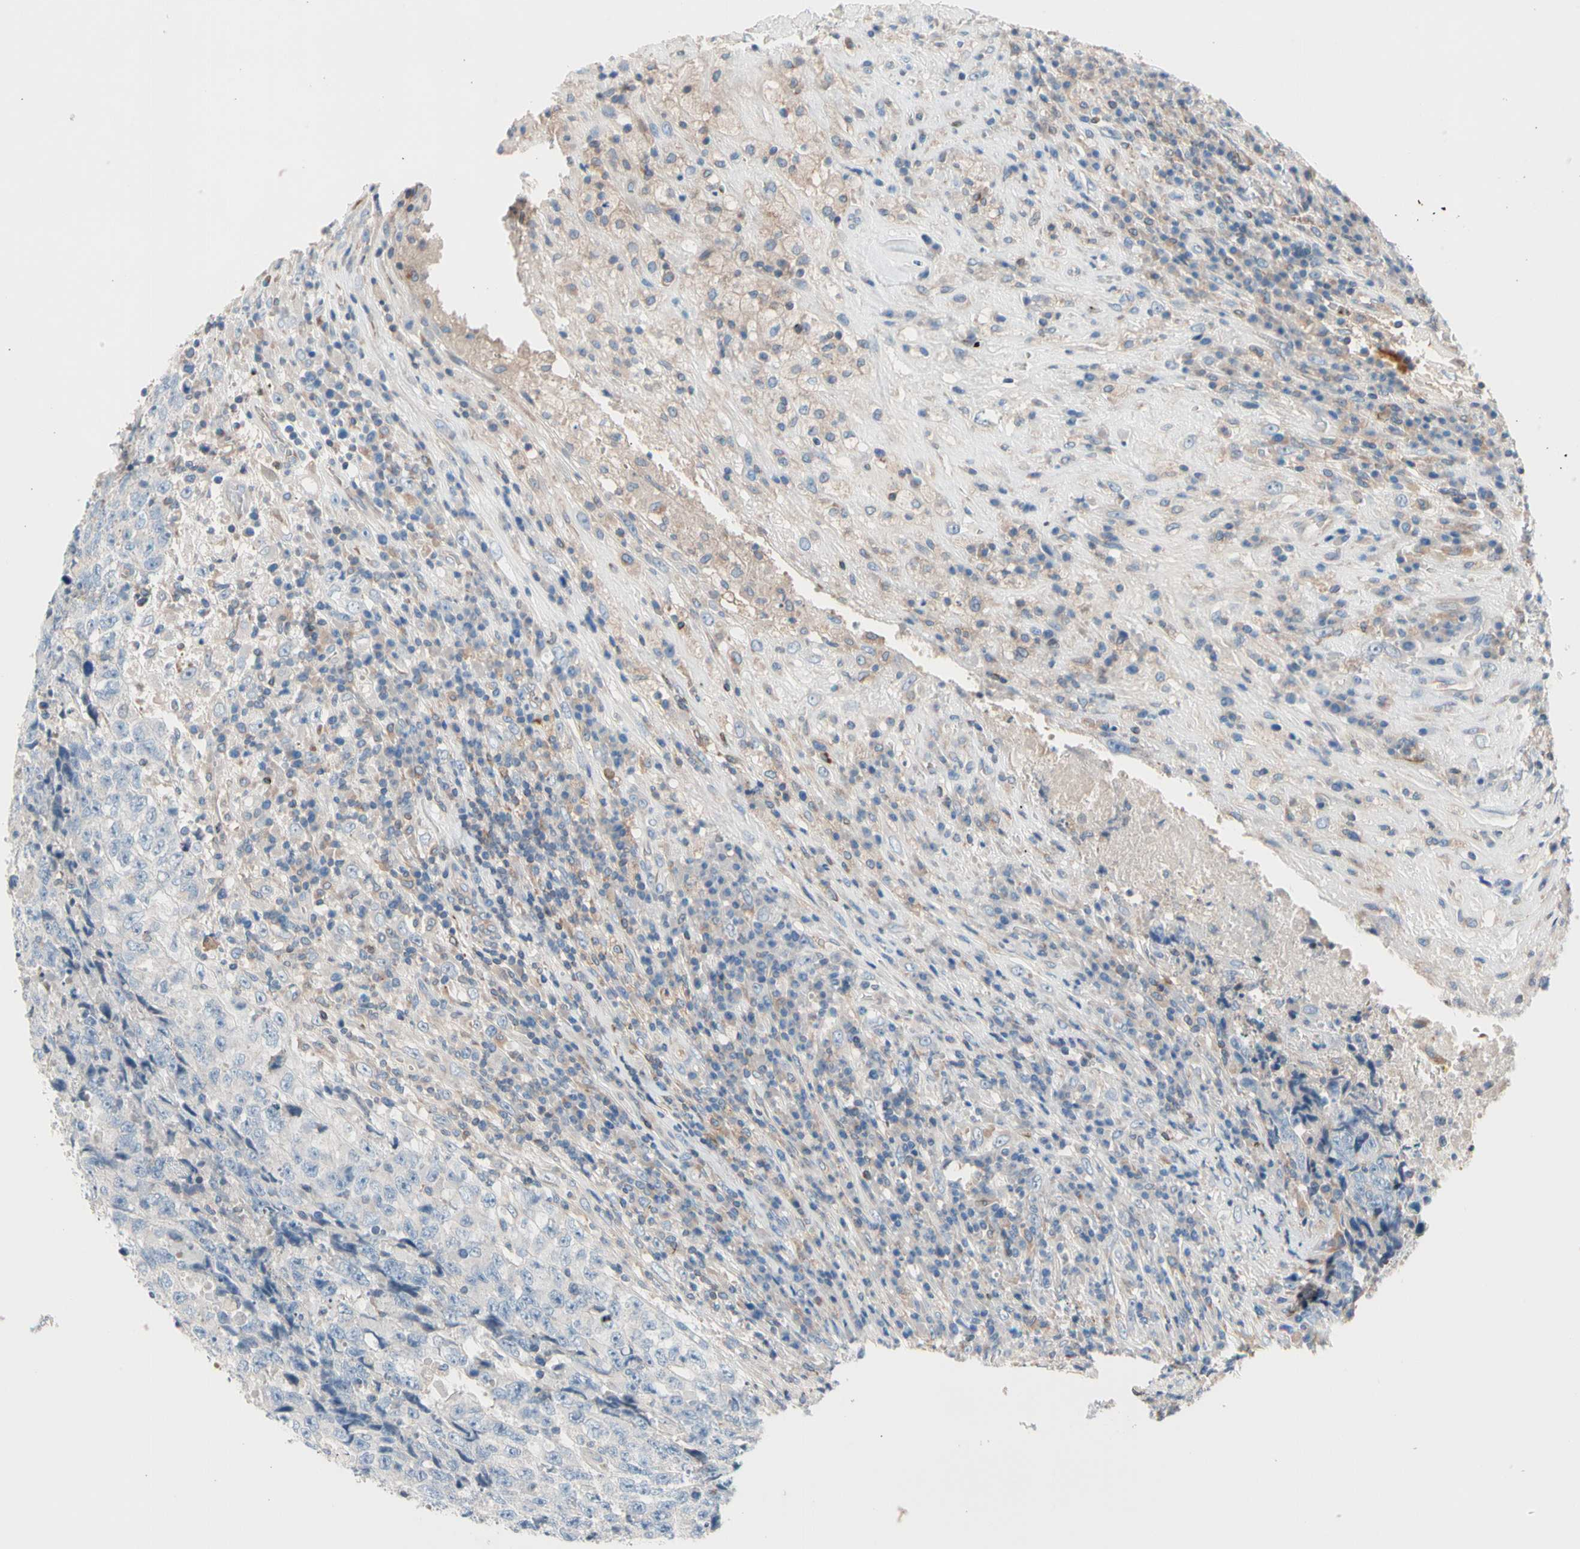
{"staining": {"intensity": "weak", "quantity": "<25%", "location": "cytoplasmic/membranous"}, "tissue": "testis cancer", "cell_type": "Tumor cells", "image_type": "cancer", "snomed": [{"axis": "morphology", "description": "Necrosis, NOS"}, {"axis": "morphology", "description": "Carcinoma, Embryonal, NOS"}, {"axis": "topography", "description": "Testis"}], "caption": "There is no significant staining in tumor cells of testis cancer.", "gene": "MAP3K3", "patient": {"sex": "male", "age": 19}}